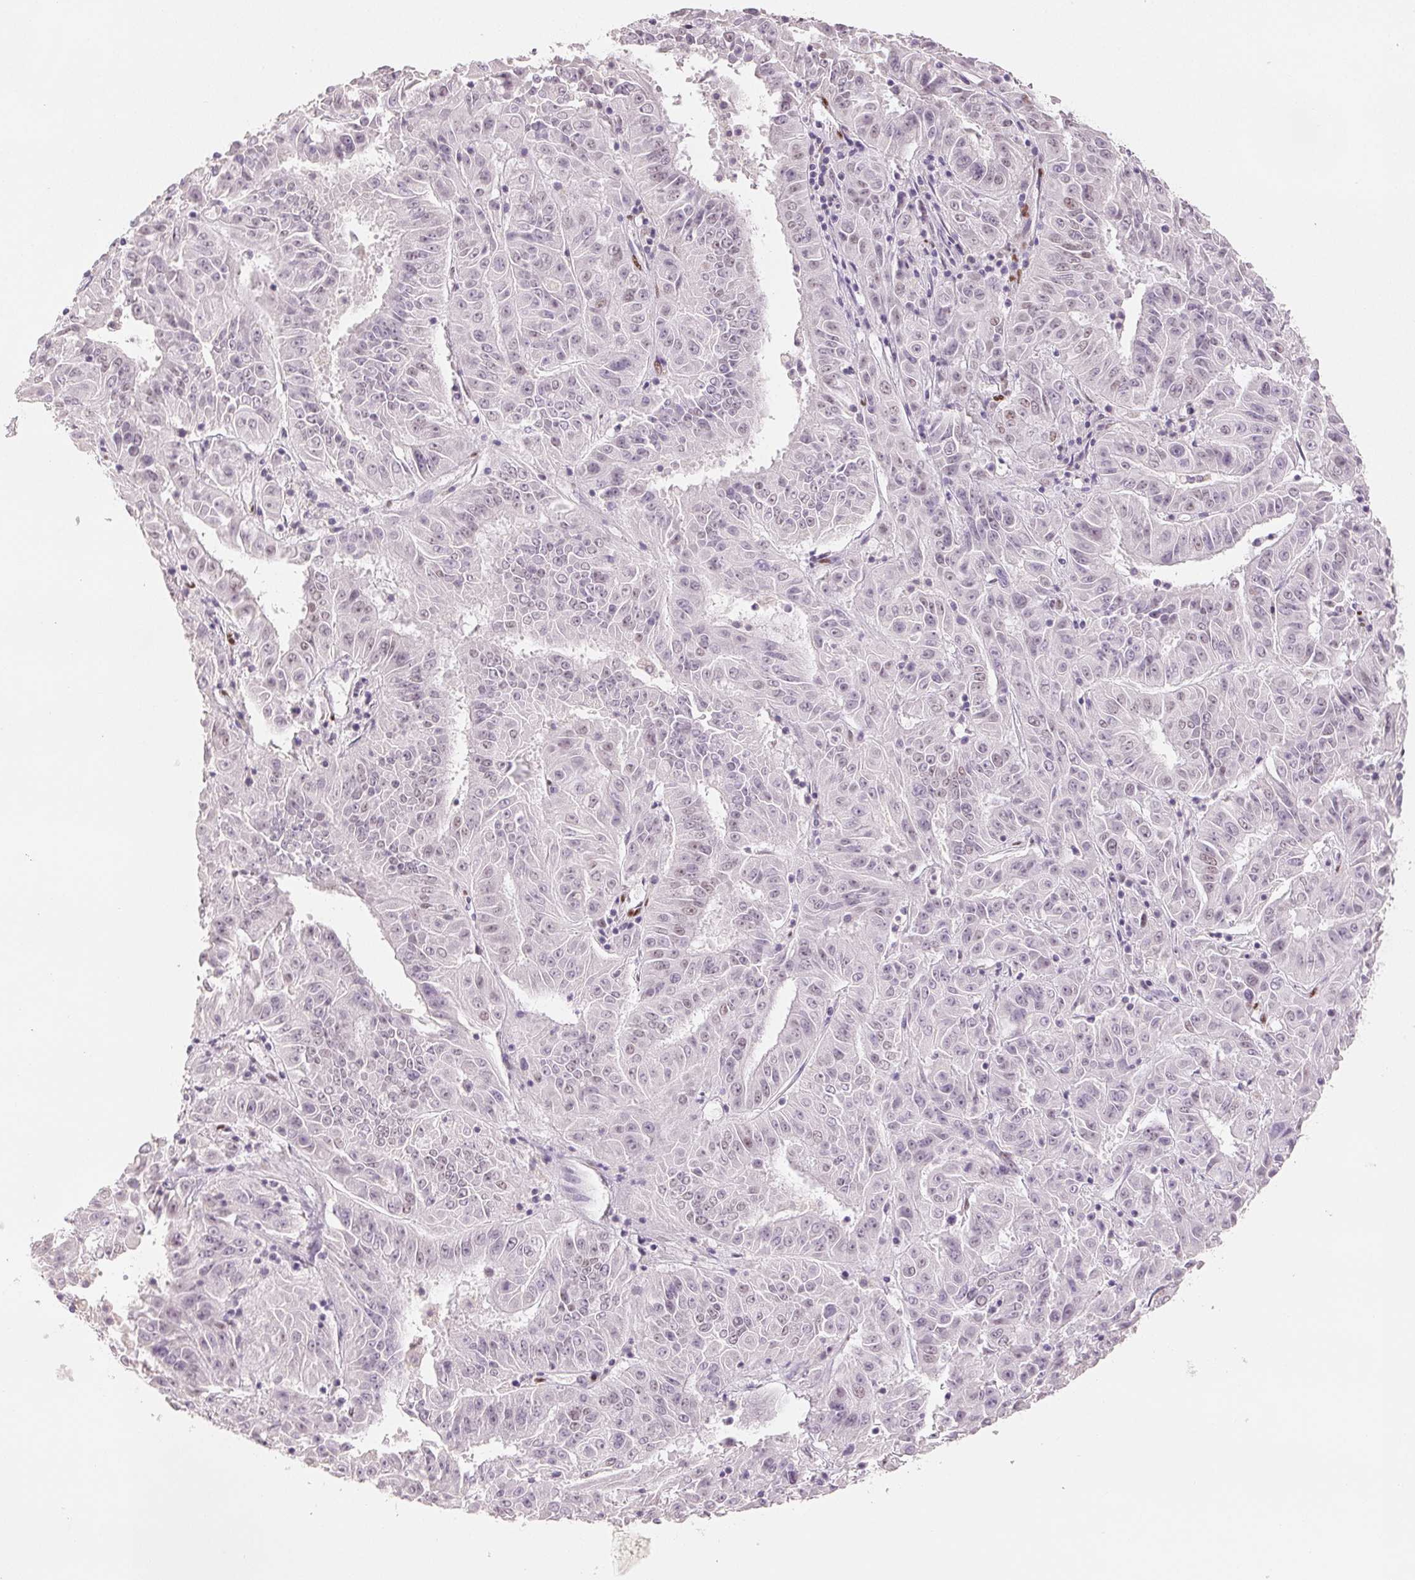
{"staining": {"intensity": "negative", "quantity": "none", "location": "none"}, "tissue": "pancreatic cancer", "cell_type": "Tumor cells", "image_type": "cancer", "snomed": [{"axis": "morphology", "description": "Adenocarcinoma, NOS"}, {"axis": "topography", "description": "Pancreas"}], "caption": "A histopathology image of pancreatic adenocarcinoma stained for a protein displays no brown staining in tumor cells.", "gene": "SMARCD3", "patient": {"sex": "male", "age": 63}}